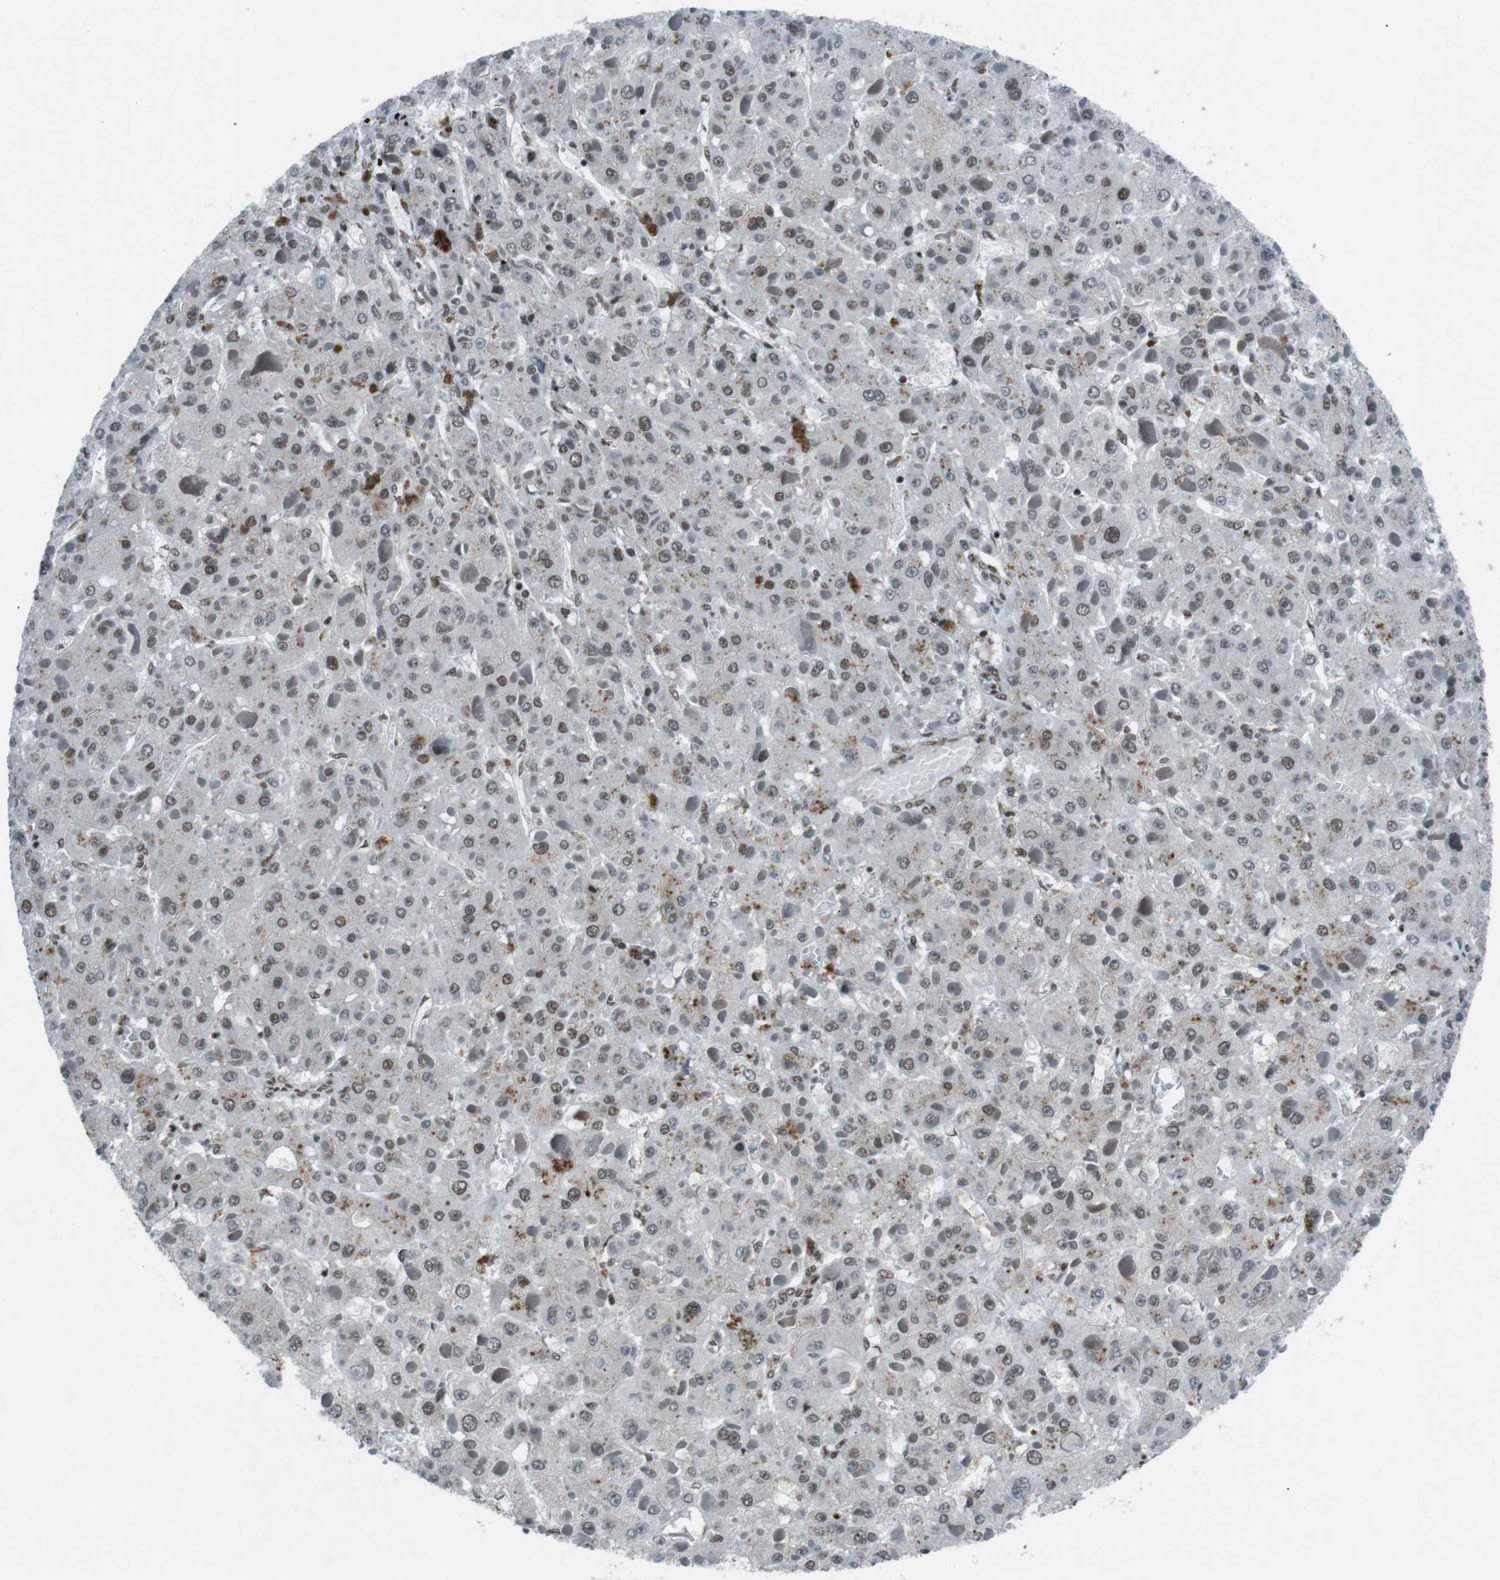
{"staining": {"intensity": "moderate", "quantity": "25%-75%", "location": "nuclear"}, "tissue": "liver cancer", "cell_type": "Tumor cells", "image_type": "cancer", "snomed": [{"axis": "morphology", "description": "Carcinoma, Hepatocellular, NOS"}, {"axis": "topography", "description": "Liver"}], "caption": "The image reveals staining of hepatocellular carcinoma (liver), revealing moderate nuclear protein staining (brown color) within tumor cells.", "gene": "TAF1", "patient": {"sex": "female", "age": 73}}